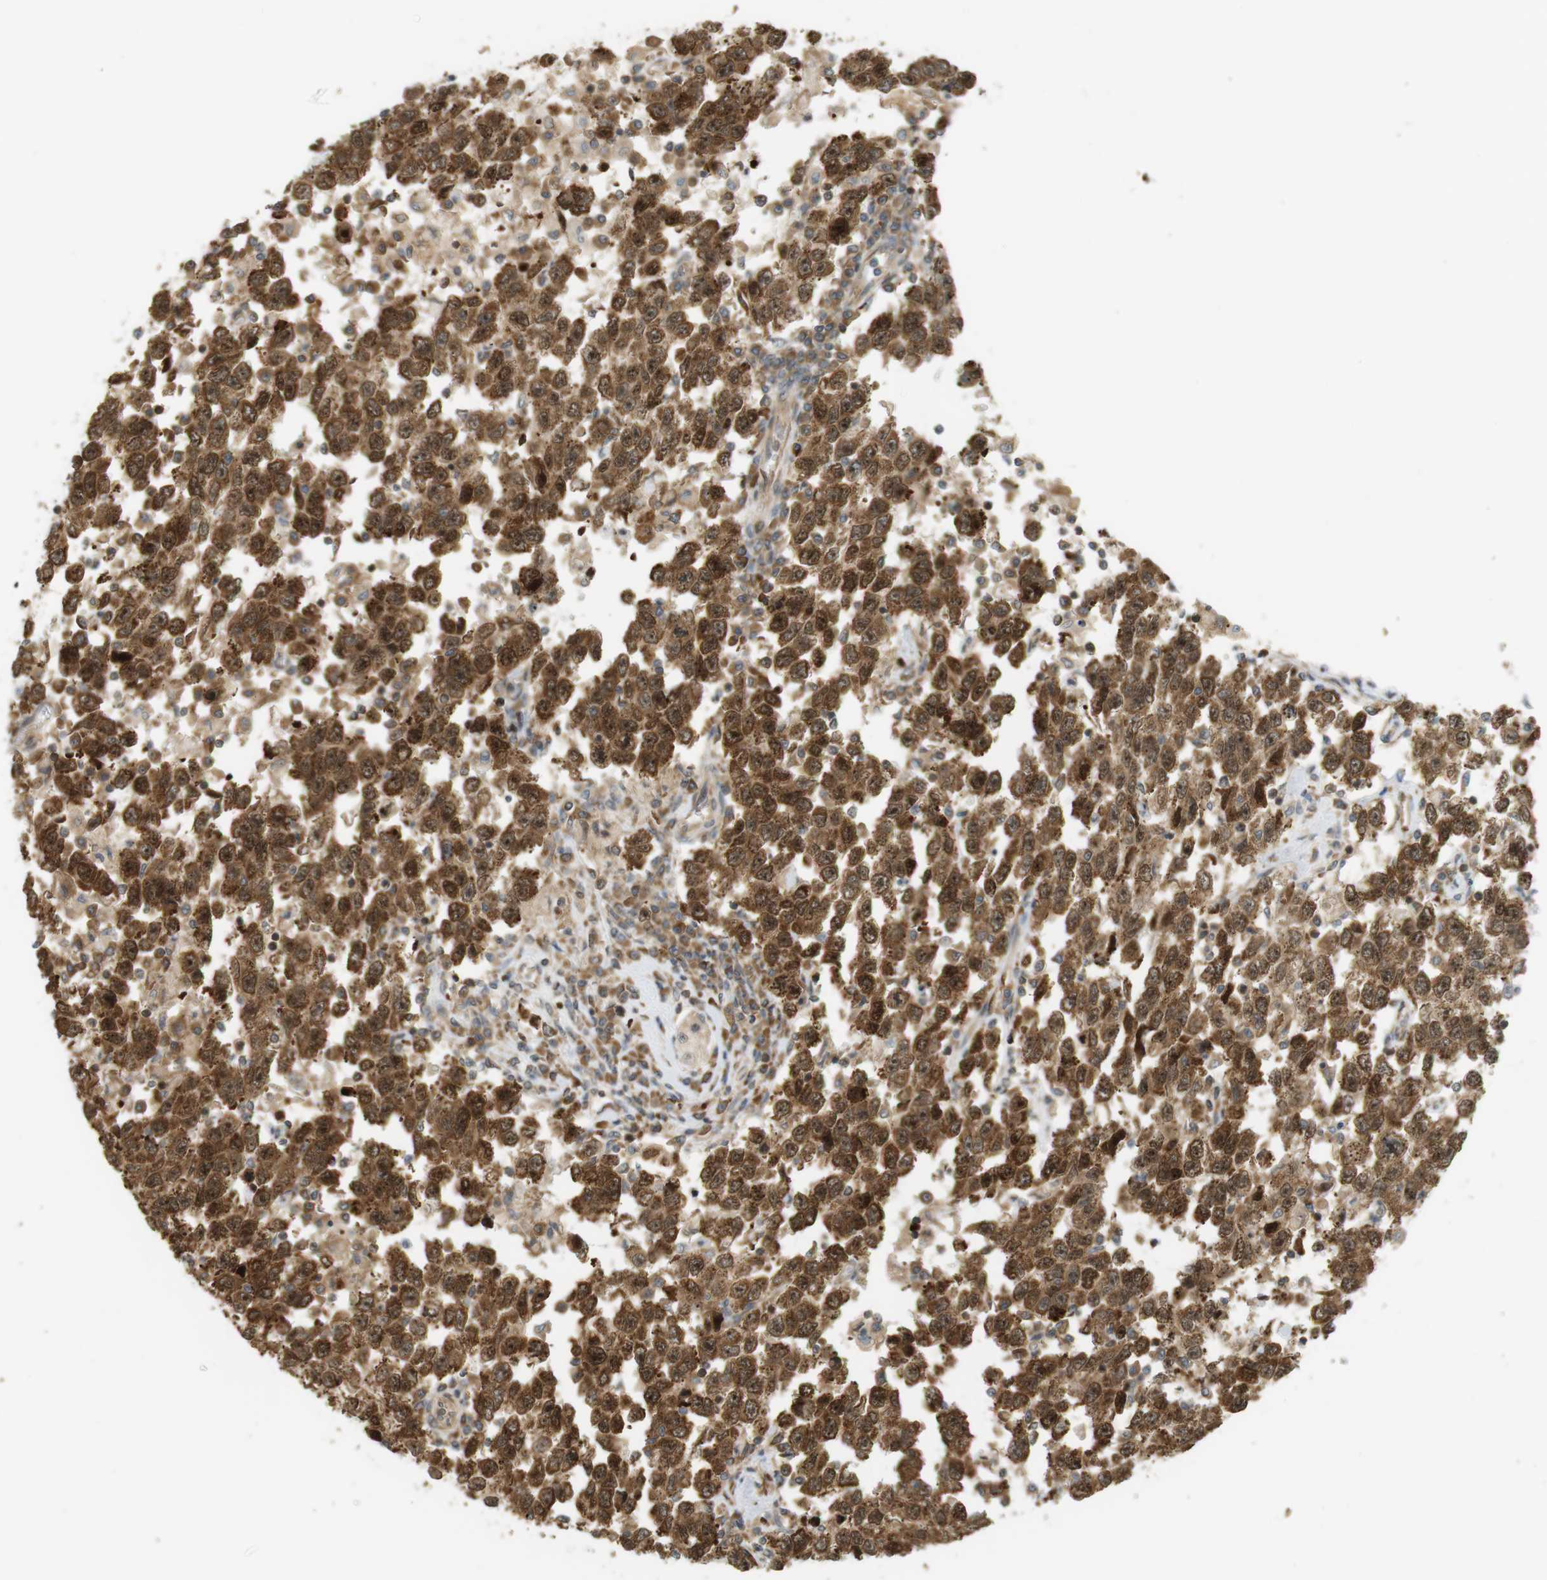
{"staining": {"intensity": "strong", "quantity": ">75%", "location": "cytoplasmic/membranous,nuclear"}, "tissue": "testis cancer", "cell_type": "Tumor cells", "image_type": "cancer", "snomed": [{"axis": "morphology", "description": "Seminoma, NOS"}, {"axis": "topography", "description": "Testis"}], "caption": "Human seminoma (testis) stained for a protein (brown) displays strong cytoplasmic/membranous and nuclear positive expression in about >75% of tumor cells.", "gene": "PA2G4", "patient": {"sex": "male", "age": 41}}